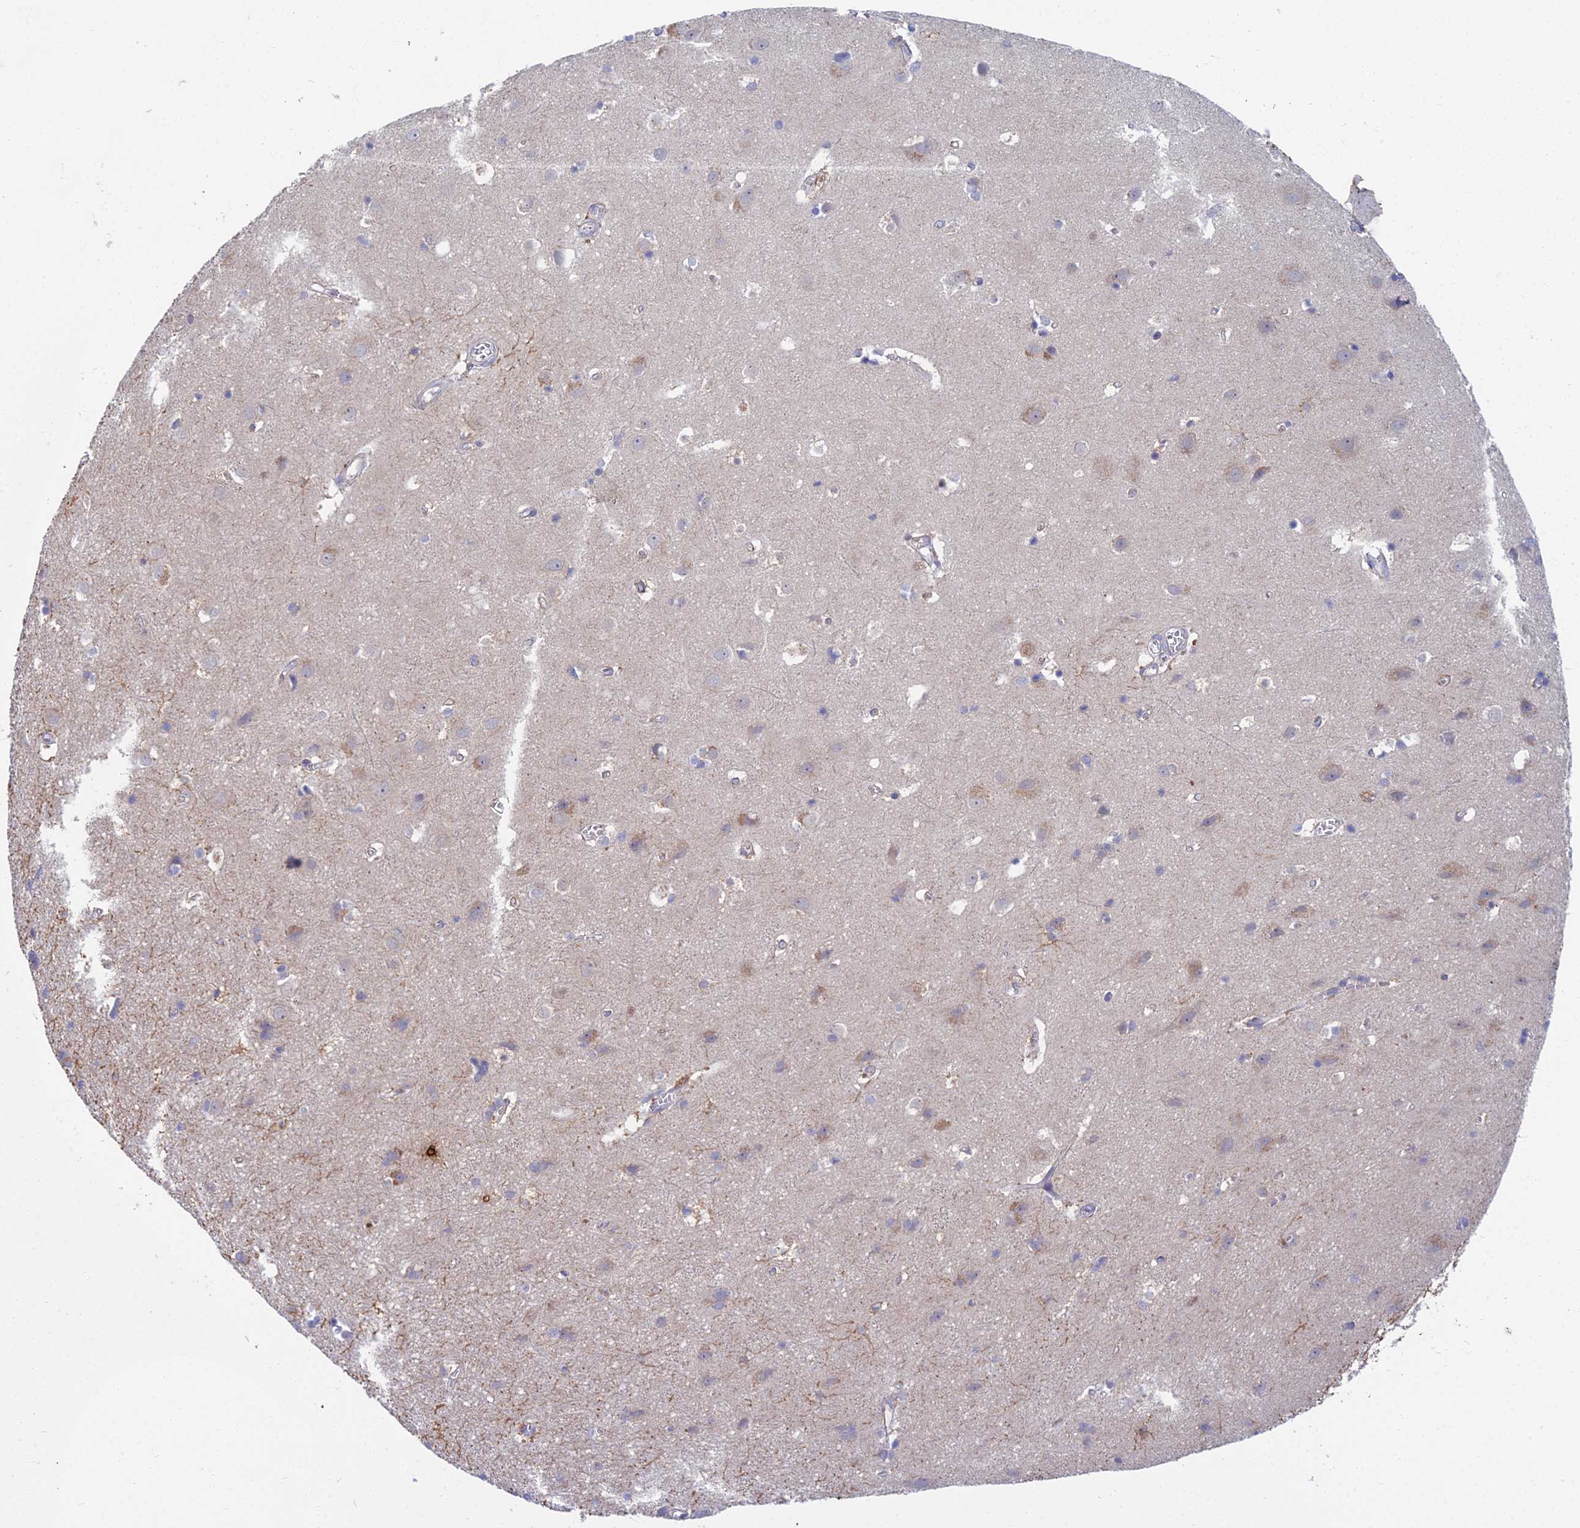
{"staining": {"intensity": "negative", "quantity": "none", "location": "none"}, "tissue": "cerebral cortex", "cell_type": "Endothelial cells", "image_type": "normal", "snomed": [{"axis": "morphology", "description": "Normal tissue, NOS"}, {"axis": "topography", "description": "Cerebral cortex"}], "caption": "High power microscopy micrograph of an immunohistochemistry (IHC) histopathology image of benign cerebral cortex, revealing no significant staining in endothelial cells. The staining was performed using DAB to visualize the protein expression in brown, while the nuclei were stained in blue with hematoxylin (Magnification: 20x).", "gene": "METTL26", "patient": {"sex": "male", "age": 54}}